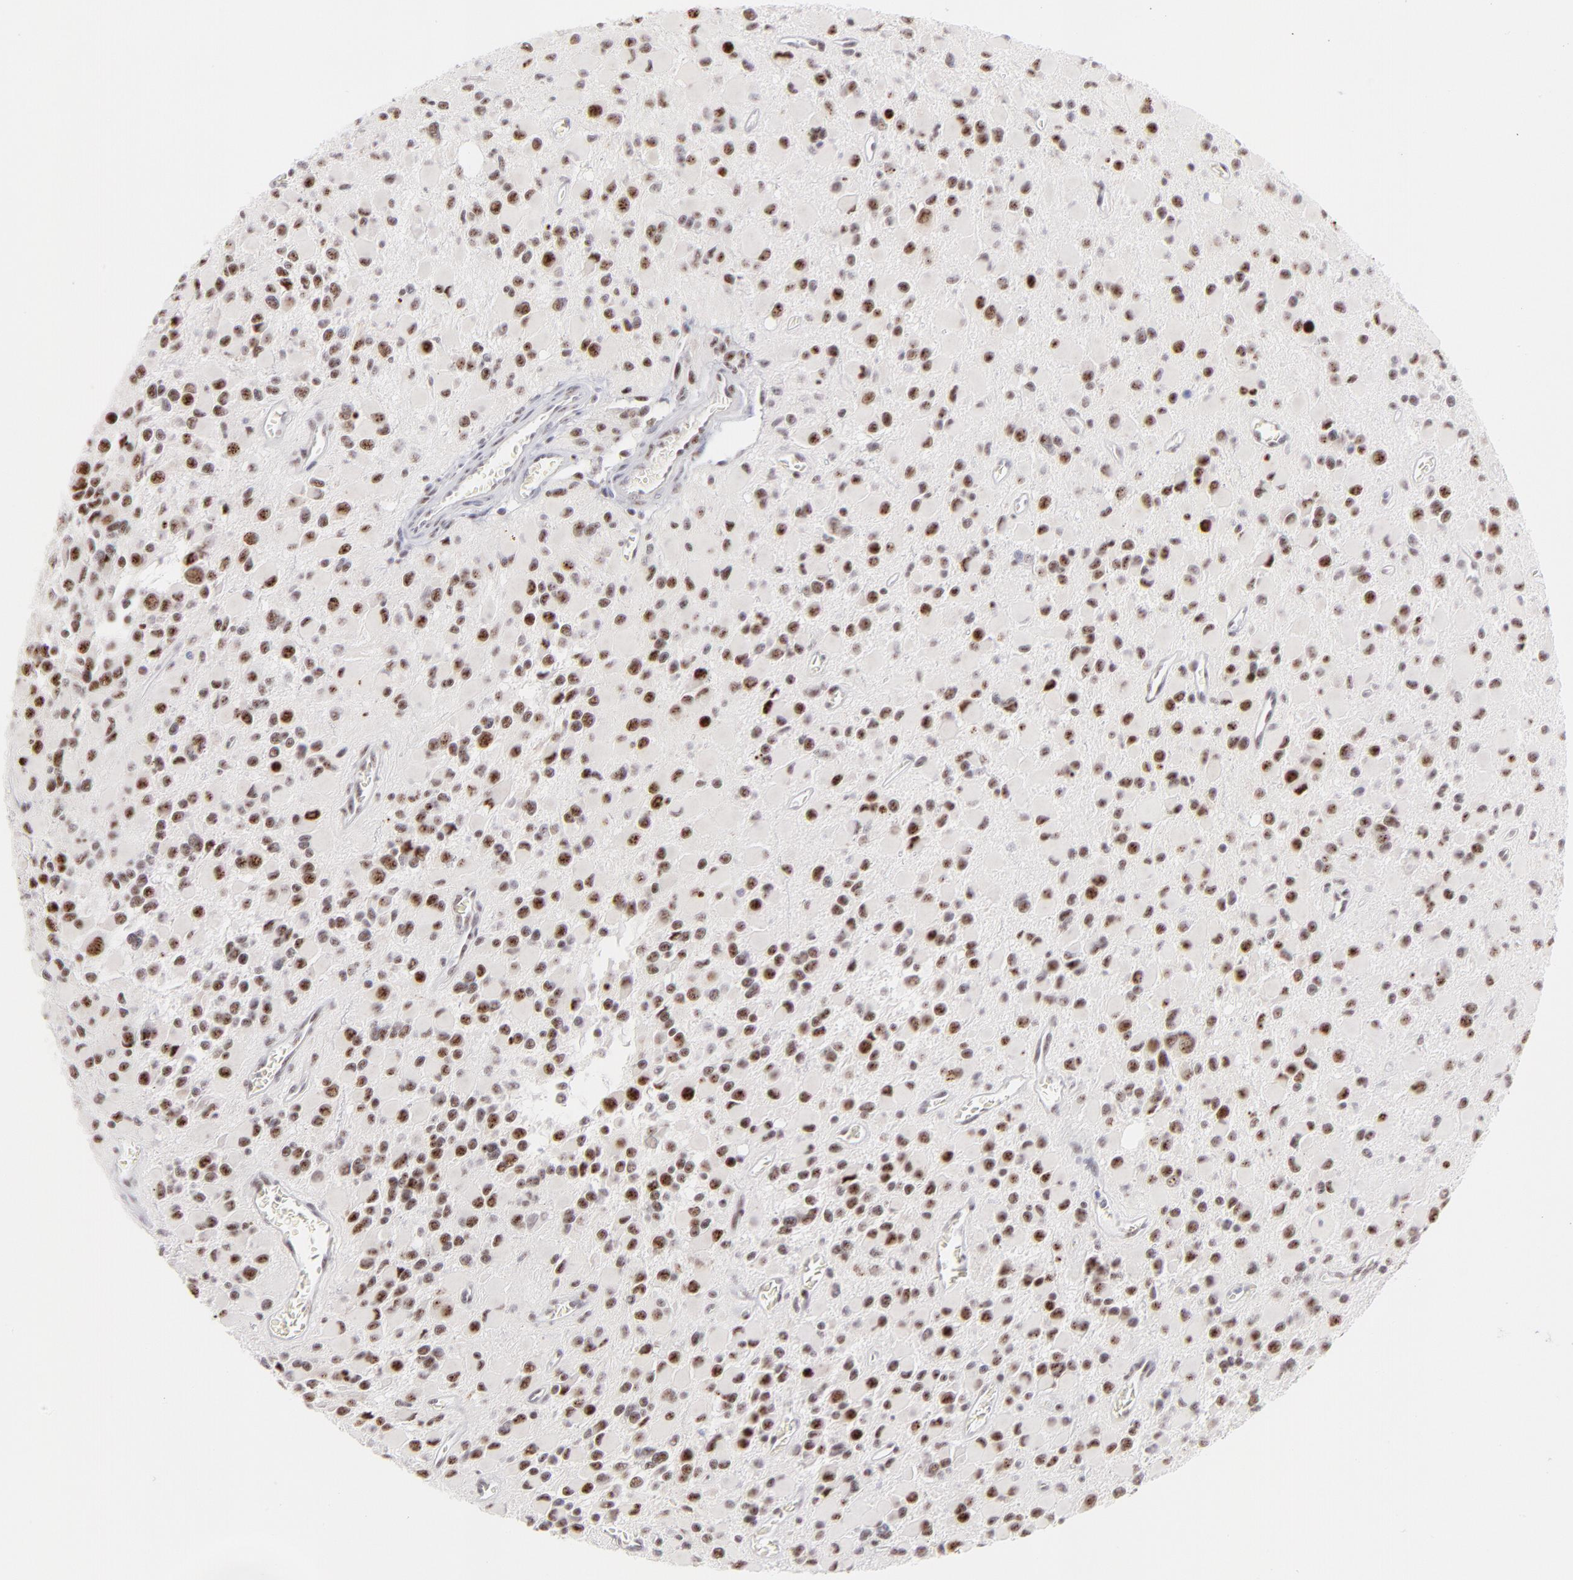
{"staining": {"intensity": "moderate", "quantity": "25%-75%", "location": "nuclear"}, "tissue": "glioma", "cell_type": "Tumor cells", "image_type": "cancer", "snomed": [{"axis": "morphology", "description": "Glioma, malignant, Low grade"}, {"axis": "topography", "description": "Brain"}], "caption": "DAB (3,3'-diaminobenzidine) immunohistochemical staining of malignant glioma (low-grade) exhibits moderate nuclear protein positivity in approximately 25%-75% of tumor cells.", "gene": "CDC25C", "patient": {"sex": "male", "age": 42}}